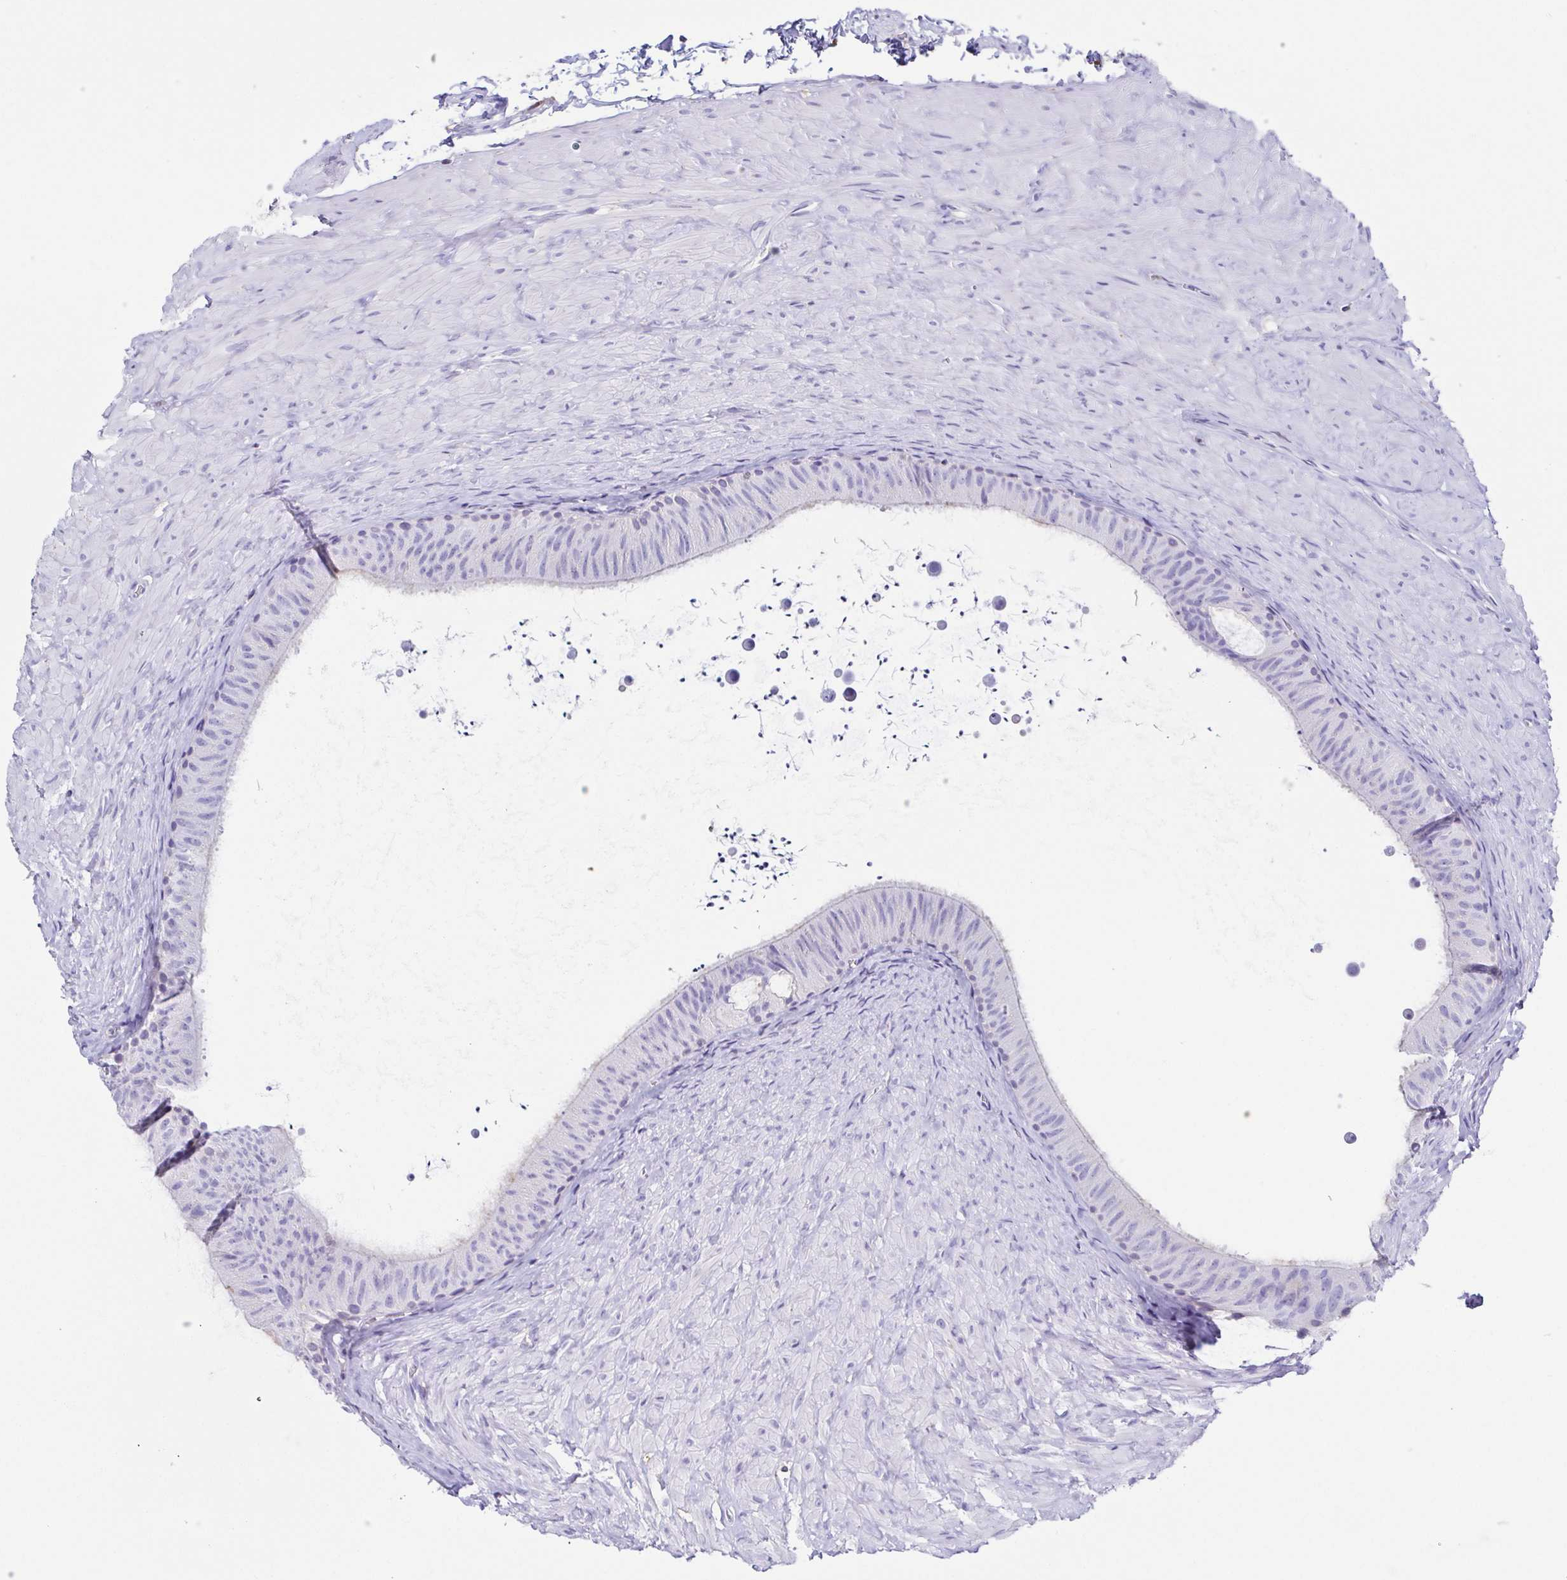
{"staining": {"intensity": "negative", "quantity": "none", "location": "none"}, "tissue": "epididymis", "cell_type": "Glandular cells", "image_type": "normal", "snomed": [{"axis": "morphology", "description": "Normal tissue, NOS"}, {"axis": "topography", "description": "Epididymis, spermatic cord, NOS"}, {"axis": "topography", "description": "Epididymis"}], "caption": "Immunohistochemistry (IHC) image of normal human epididymis stained for a protein (brown), which reveals no staining in glandular cells. Nuclei are stained in blue.", "gene": "ANXA10", "patient": {"sex": "male", "age": 31}}